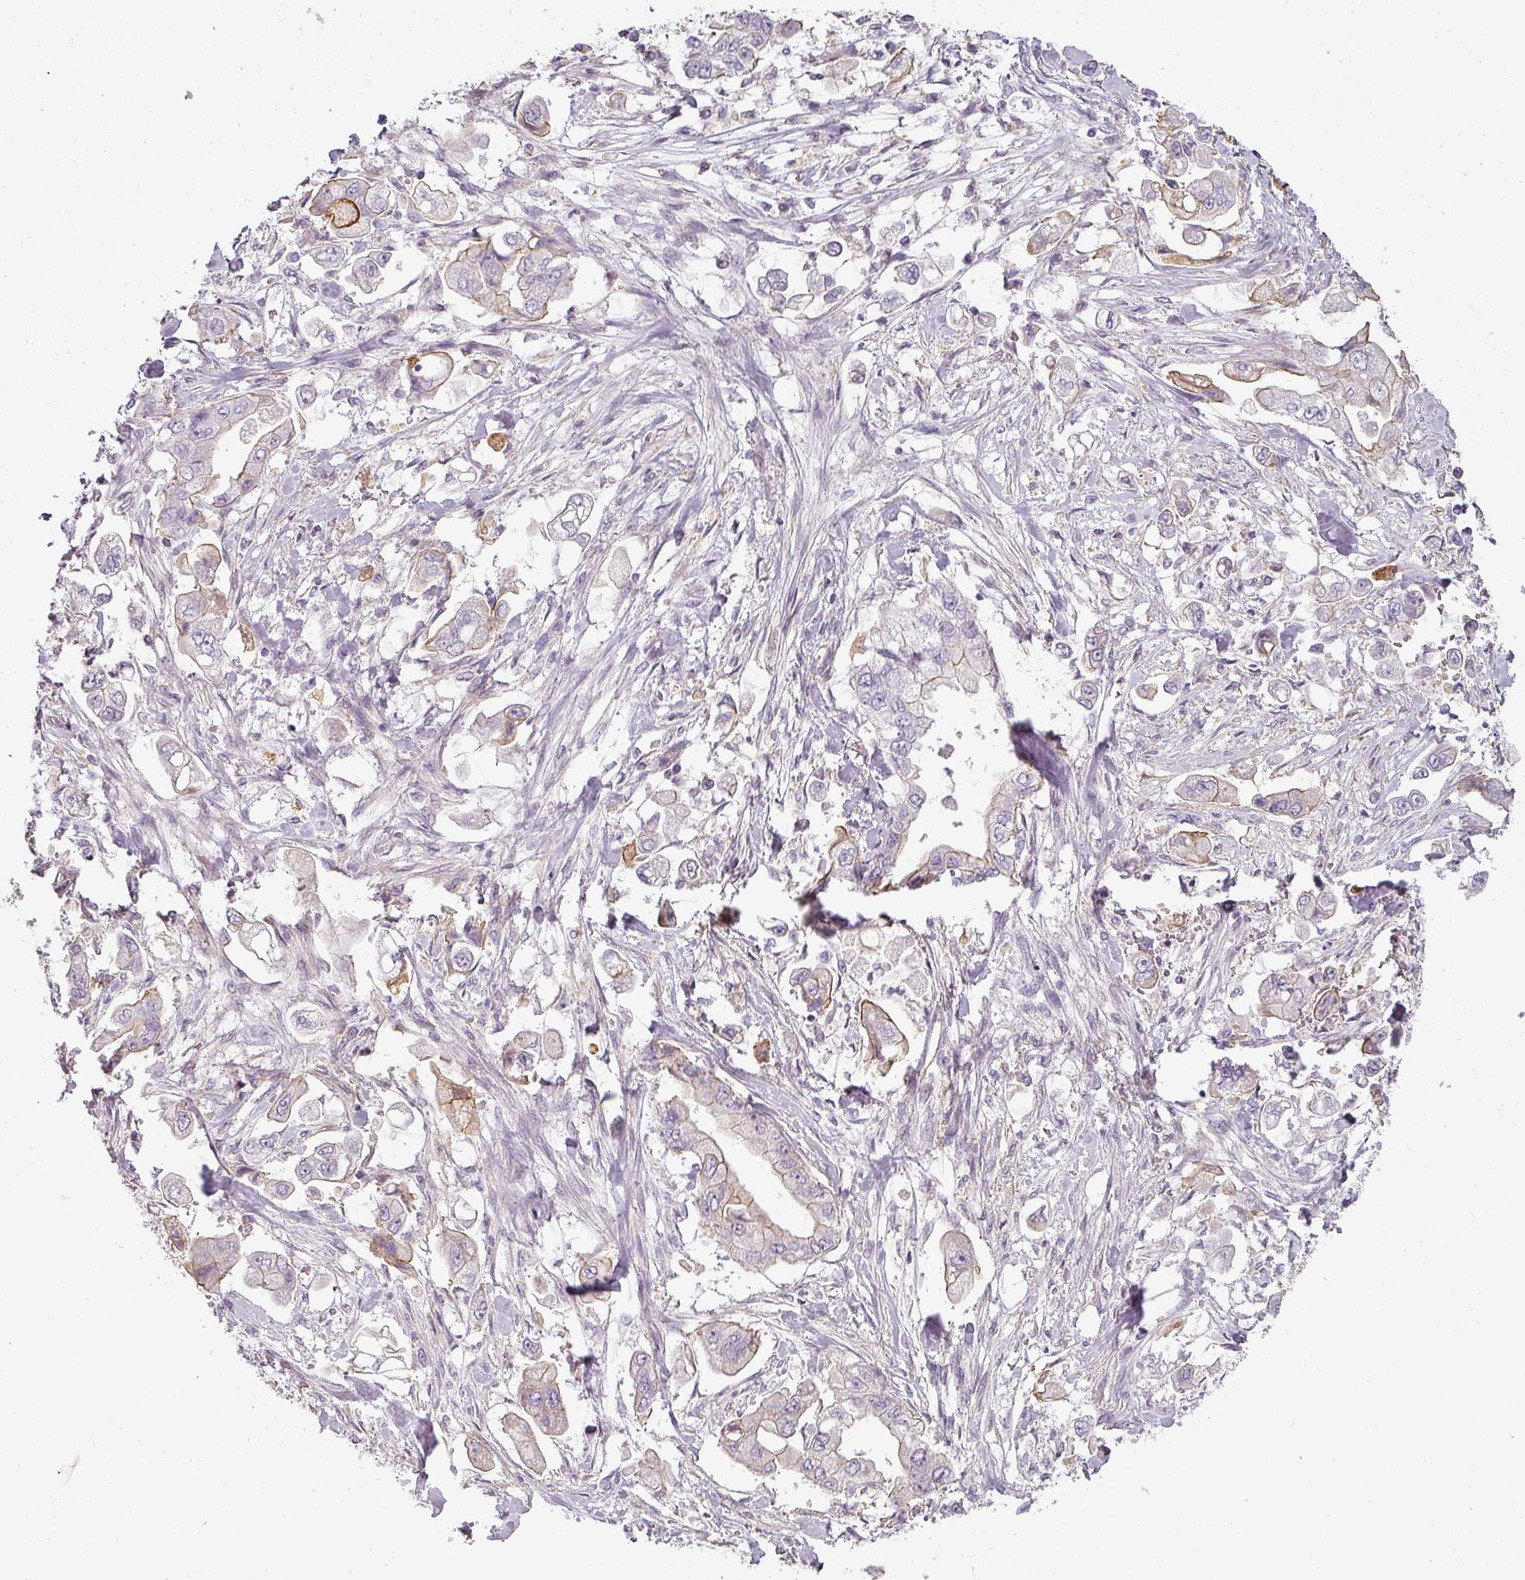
{"staining": {"intensity": "weak", "quantity": "<25%", "location": "cytoplasmic/membranous"}, "tissue": "stomach cancer", "cell_type": "Tumor cells", "image_type": "cancer", "snomed": [{"axis": "morphology", "description": "Adenocarcinoma, NOS"}, {"axis": "topography", "description": "Stomach"}], "caption": "Immunohistochemistry of stomach adenocarcinoma demonstrates no positivity in tumor cells.", "gene": "ASB1", "patient": {"sex": "male", "age": 62}}